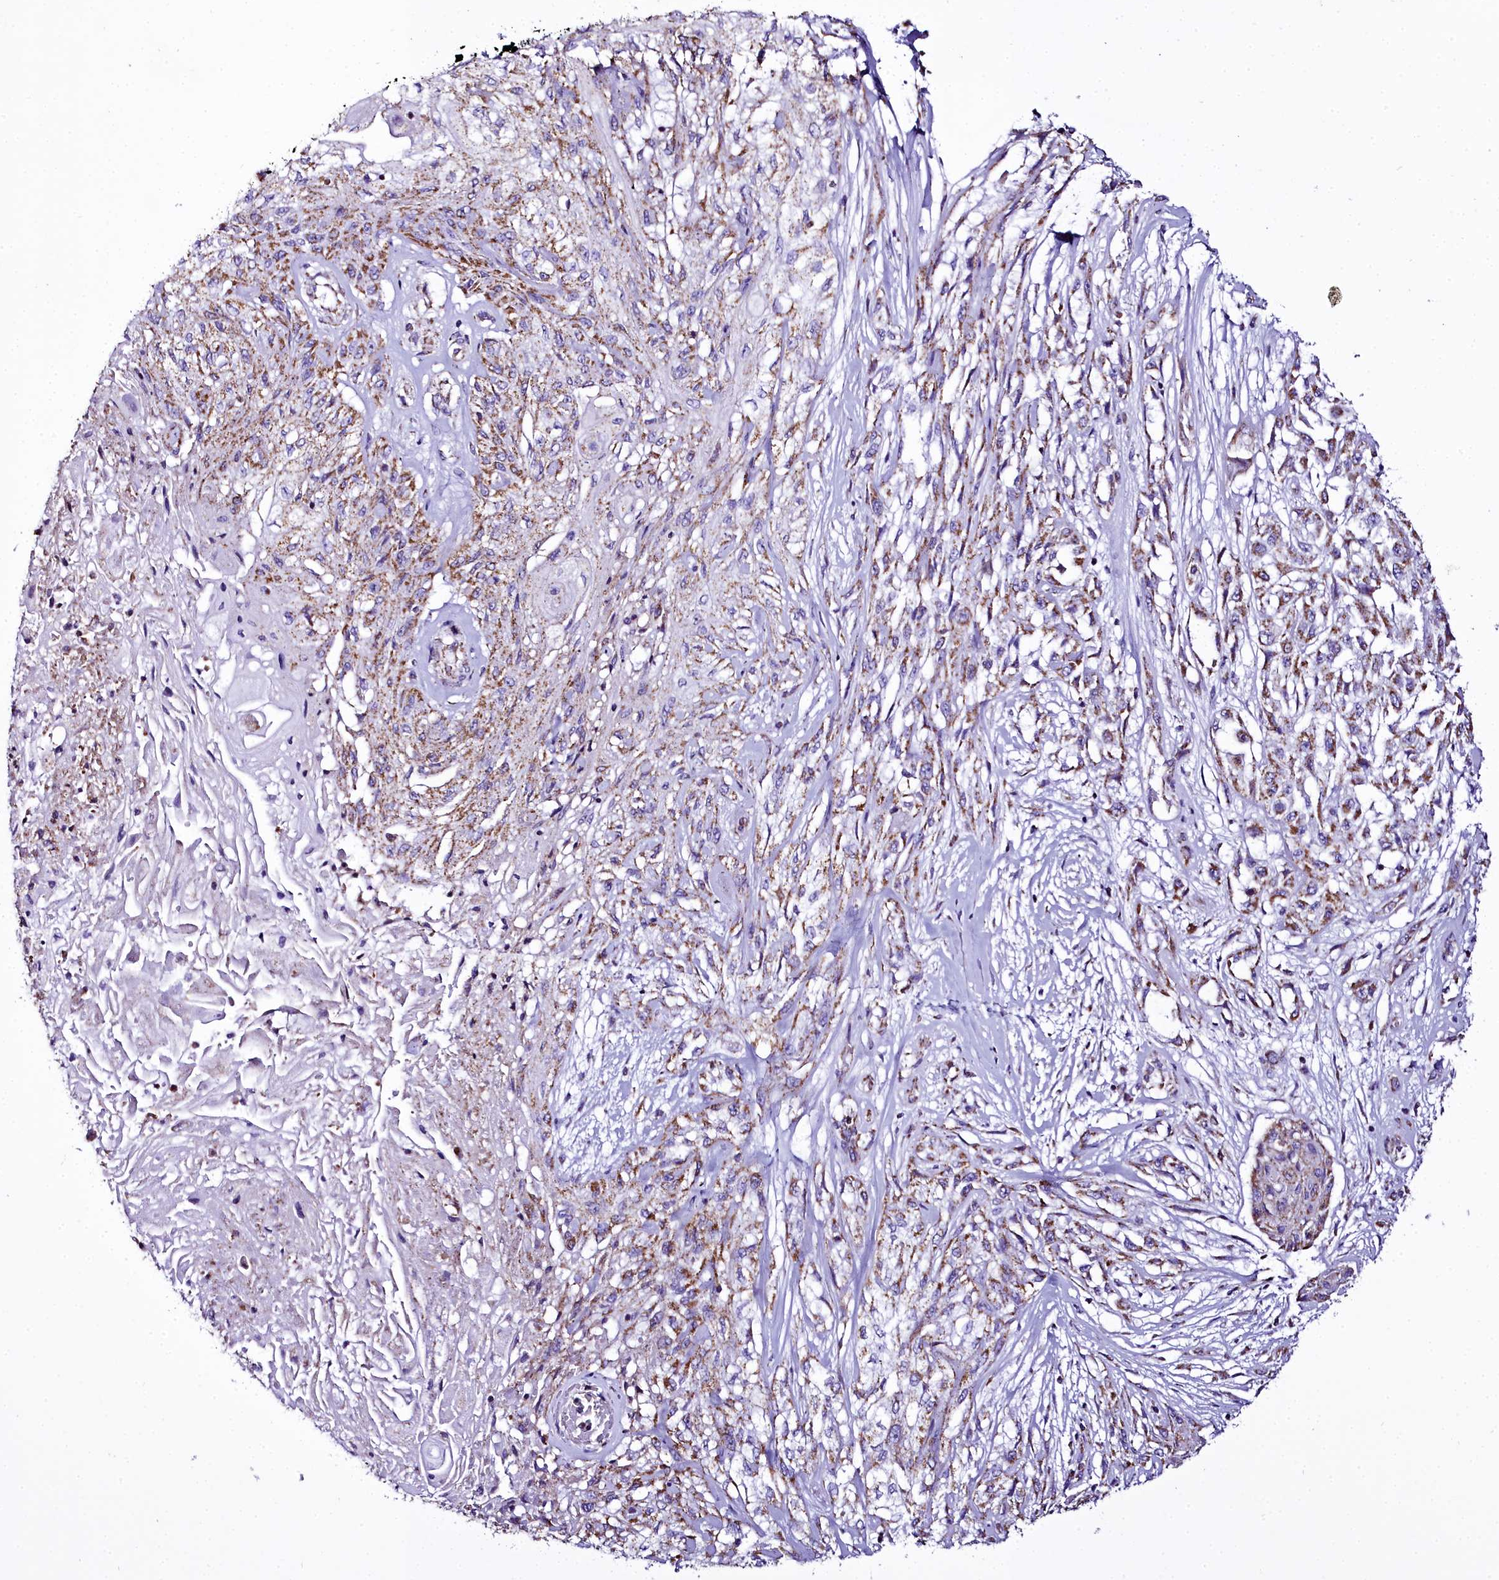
{"staining": {"intensity": "moderate", "quantity": ">75%", "location": "cytoplasmic/membranous"}, "tissue": "skin cancer", "cell_type": "Tumor cells", "image_type": "cancer", "snomed": [{"axis": "morphology", "description": "Squamous cell carcinoma, NOS"}, {"axis": "morphology", "description": "Squamous cell carcinoma, metastatic, NOS"}, {"axis": "topography", "description": "Skin"}, {"axis": "topography", "description": "Lymph node"}], "caption": "Protein expression by immunohistochemistry (IHC) demonstrates moderate cytoplasmic/membranous expression in approximately >75% of tumor cells in skin cancer (squamous cell carcinoma).", "gene": "WDFY3", "patient": {"sex": "male", "age": 75}}